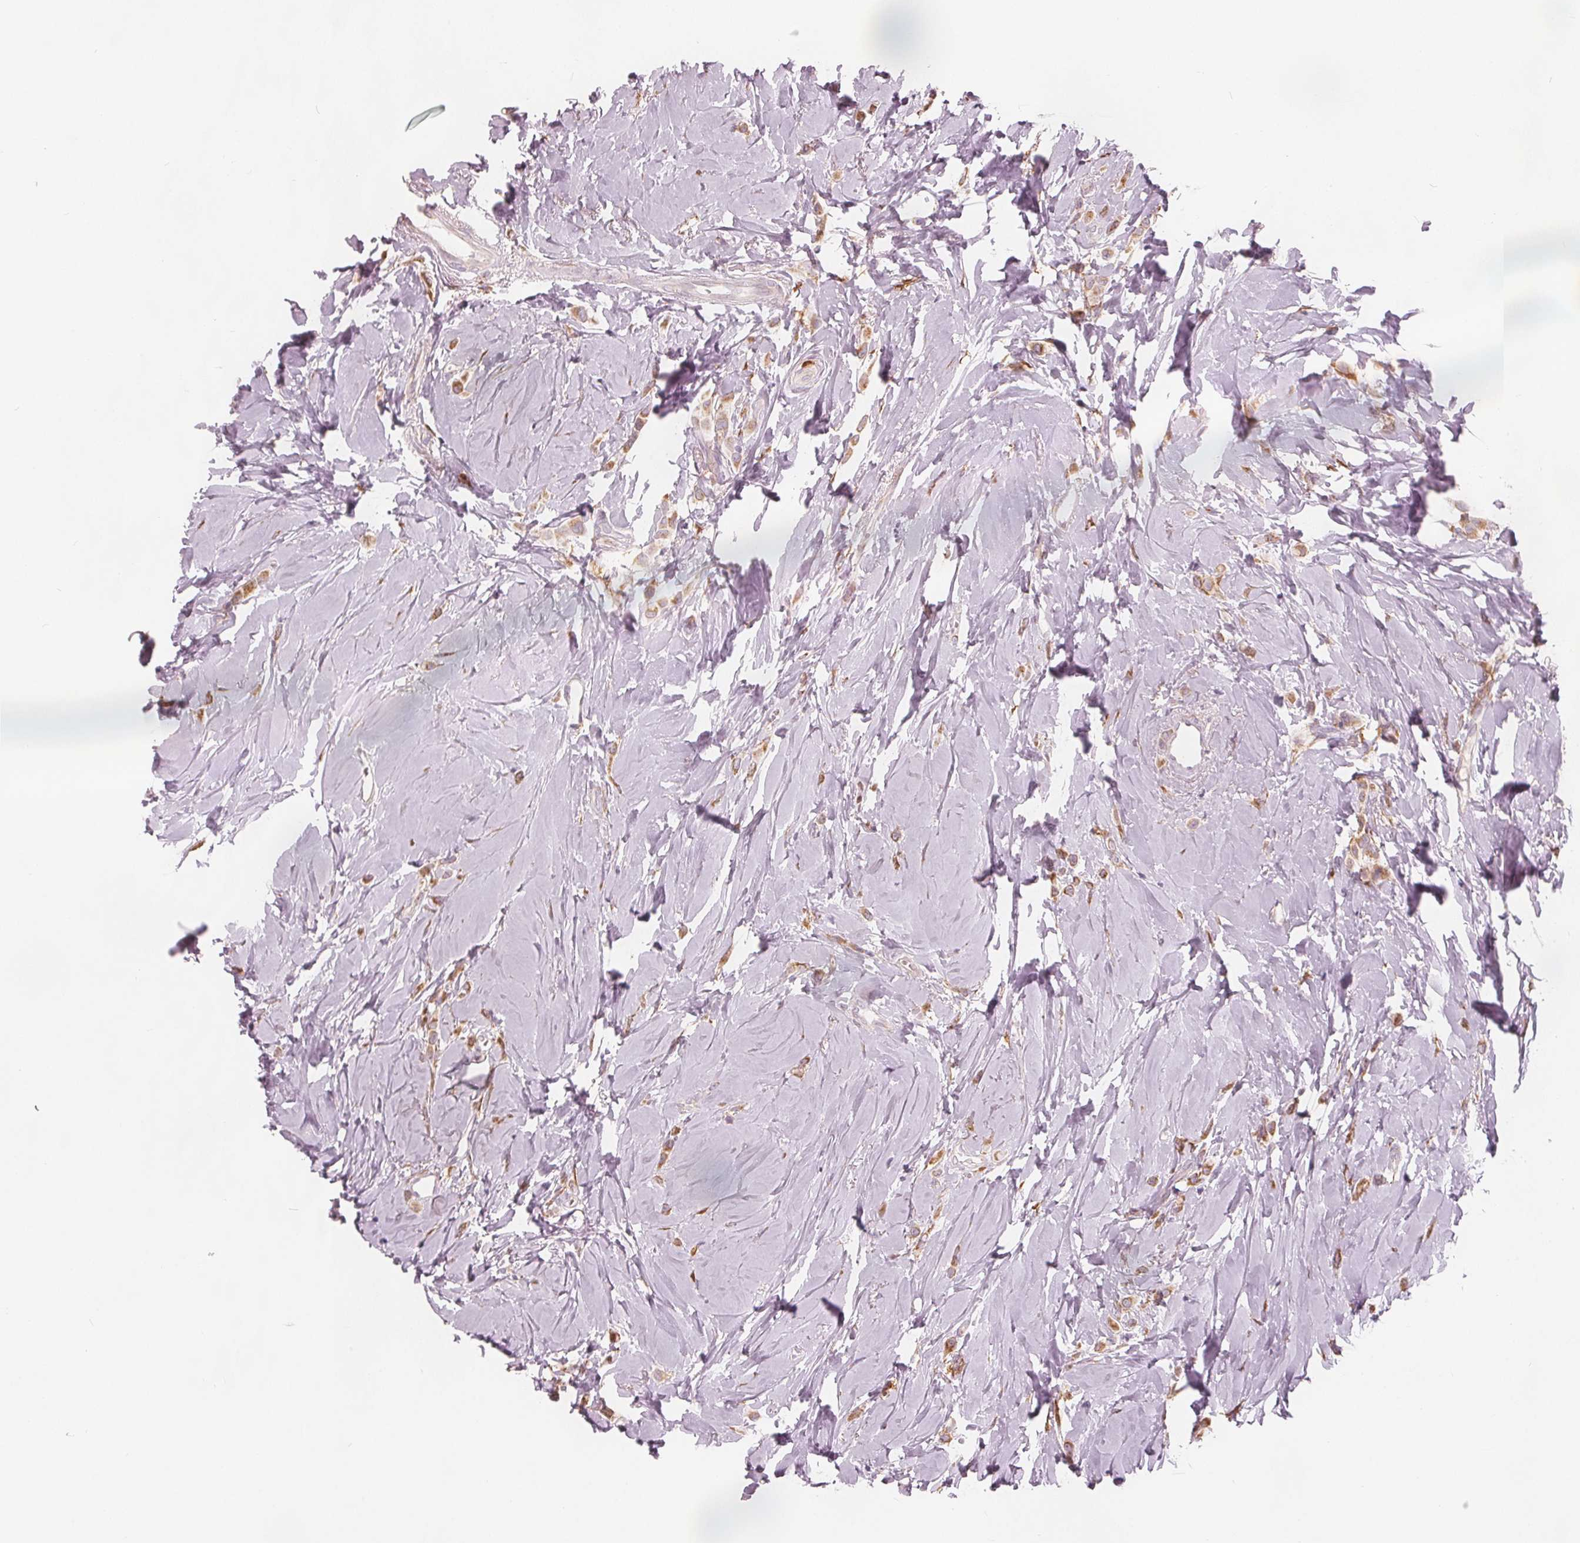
{"staining": {"intensity": "weak", "quantity": ">75%", "location": "cytoplasmic/membranous"}, "tissue": "breast cancer", "cell_type": "Tumor cells", "image_type": "cancer", "snomed": [{"axis": "morphology", "description": "Lobular carcinoma"}, {"axis": "topography", "description": "Breast"}], "caption": "DAB (3,3'-diaminobenzidine) immunohistochemical staining of human breast lobular carcinoma demonstrates weak cytoplasmic/membranous protein expression in about >75% of tumor cells. Ihc stains the protein of interest in brown and the nuclei are stained blue.", "gene": "BRSK1", "patient": {"sex": "female", "age": 66}}